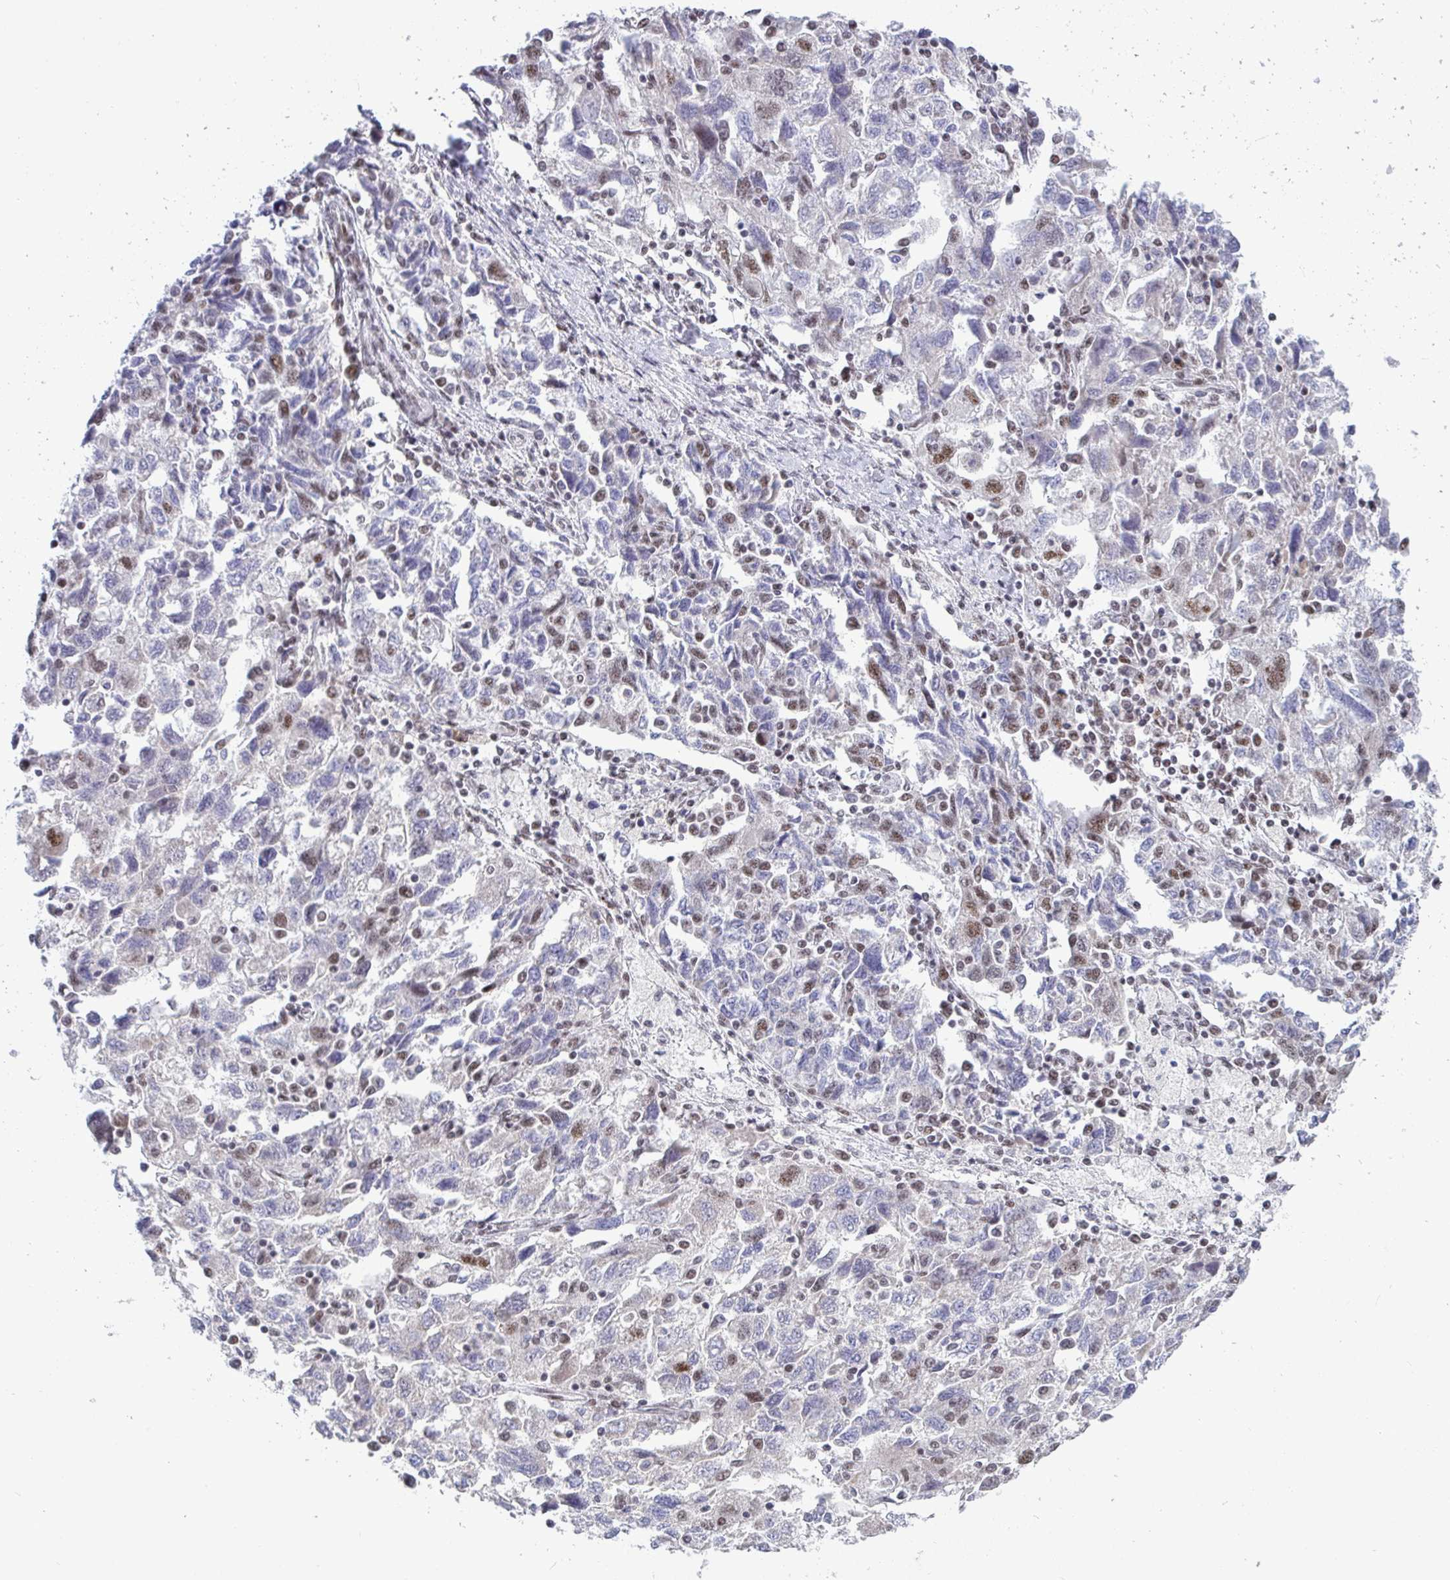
{"staining": {"intensity": "moderate", "quantity": "25%-75%", "location": "nuclear"}, "tissue": "ovarian cancer", "cell_type": "Tumor cells", "image_type": "cancer", "snomed": [{"axis": "morphology", "description": "Carcinoma, NOS"}, {"axis": "morphology", "description": "Cystadenocarcinoma, serous, NOS"}, {"axis": "topography", "description": "Ovary"}], "caption": "The histopathology image displays staining of ovarian carcinoma, revealing moderate nuclear protein expression (brown color) within tumor cells. (DAB (3,3'-diaminobenzidine) = brown stain, brightfield microscopy at high magnification).", "gene": "WBP11", "patient": {"sex": "female", "age": 69}}